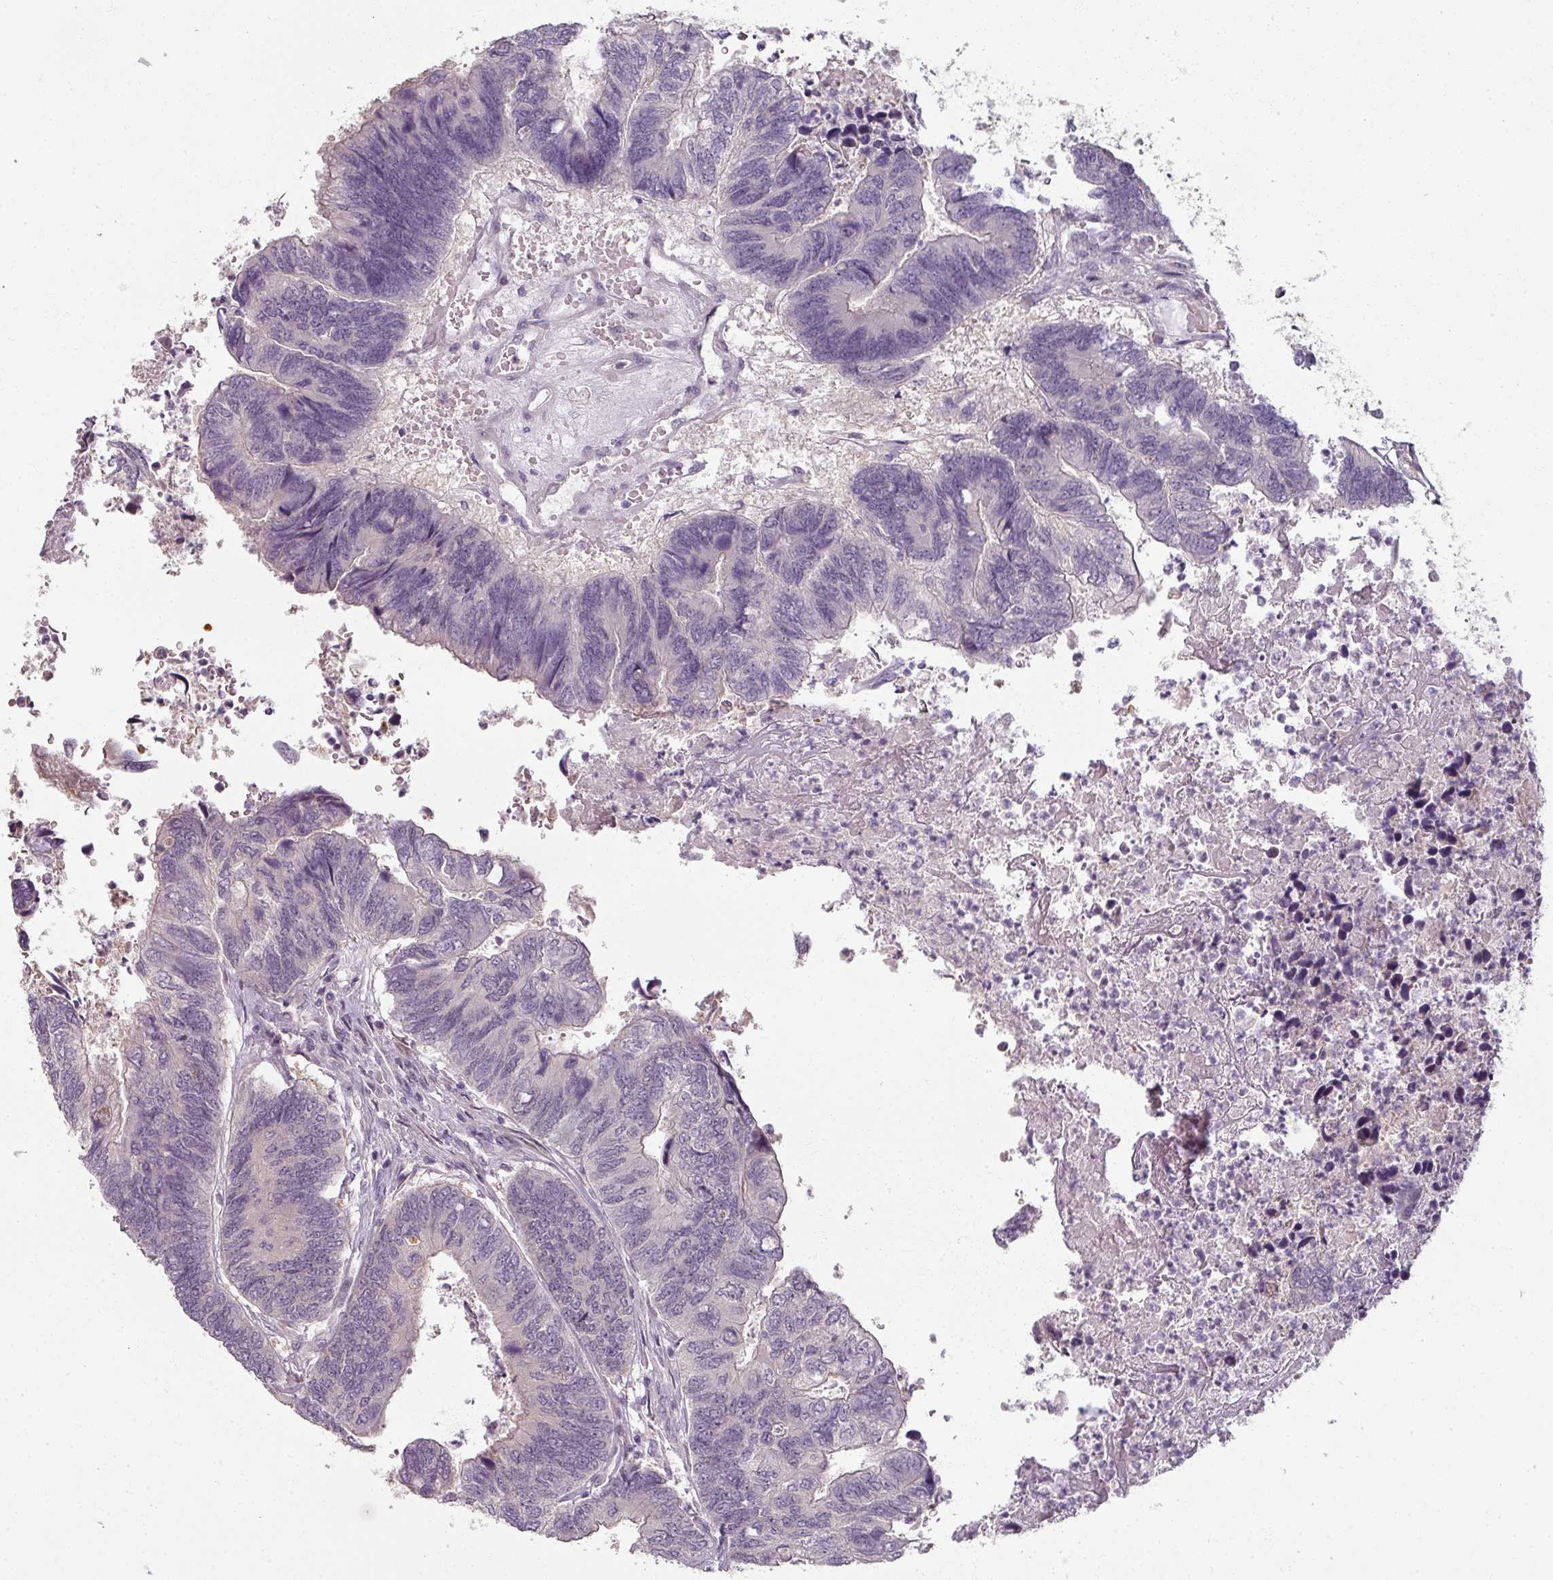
{"staining": {"intensity": "negative", "quantity": "none", "location": "none"}, "tissue": "colorectal cancer", "cell_type": "Tumor cells", "image_type": "cancer", "snomed": [{"axis": "morphology", "description": "Adenocarcinoma, NOS"}, {"axis": "topography", "description": "Colon"}], "caption": "An immunohistochemistry (IHC) image of colorectal cancer (adenocarcinoma) is shown. There is no staining in tumor cells of colorectal cancer (adenocarcinoma).", "gene": "MYMK", "patient": {"sex": "female", "age": 67}}